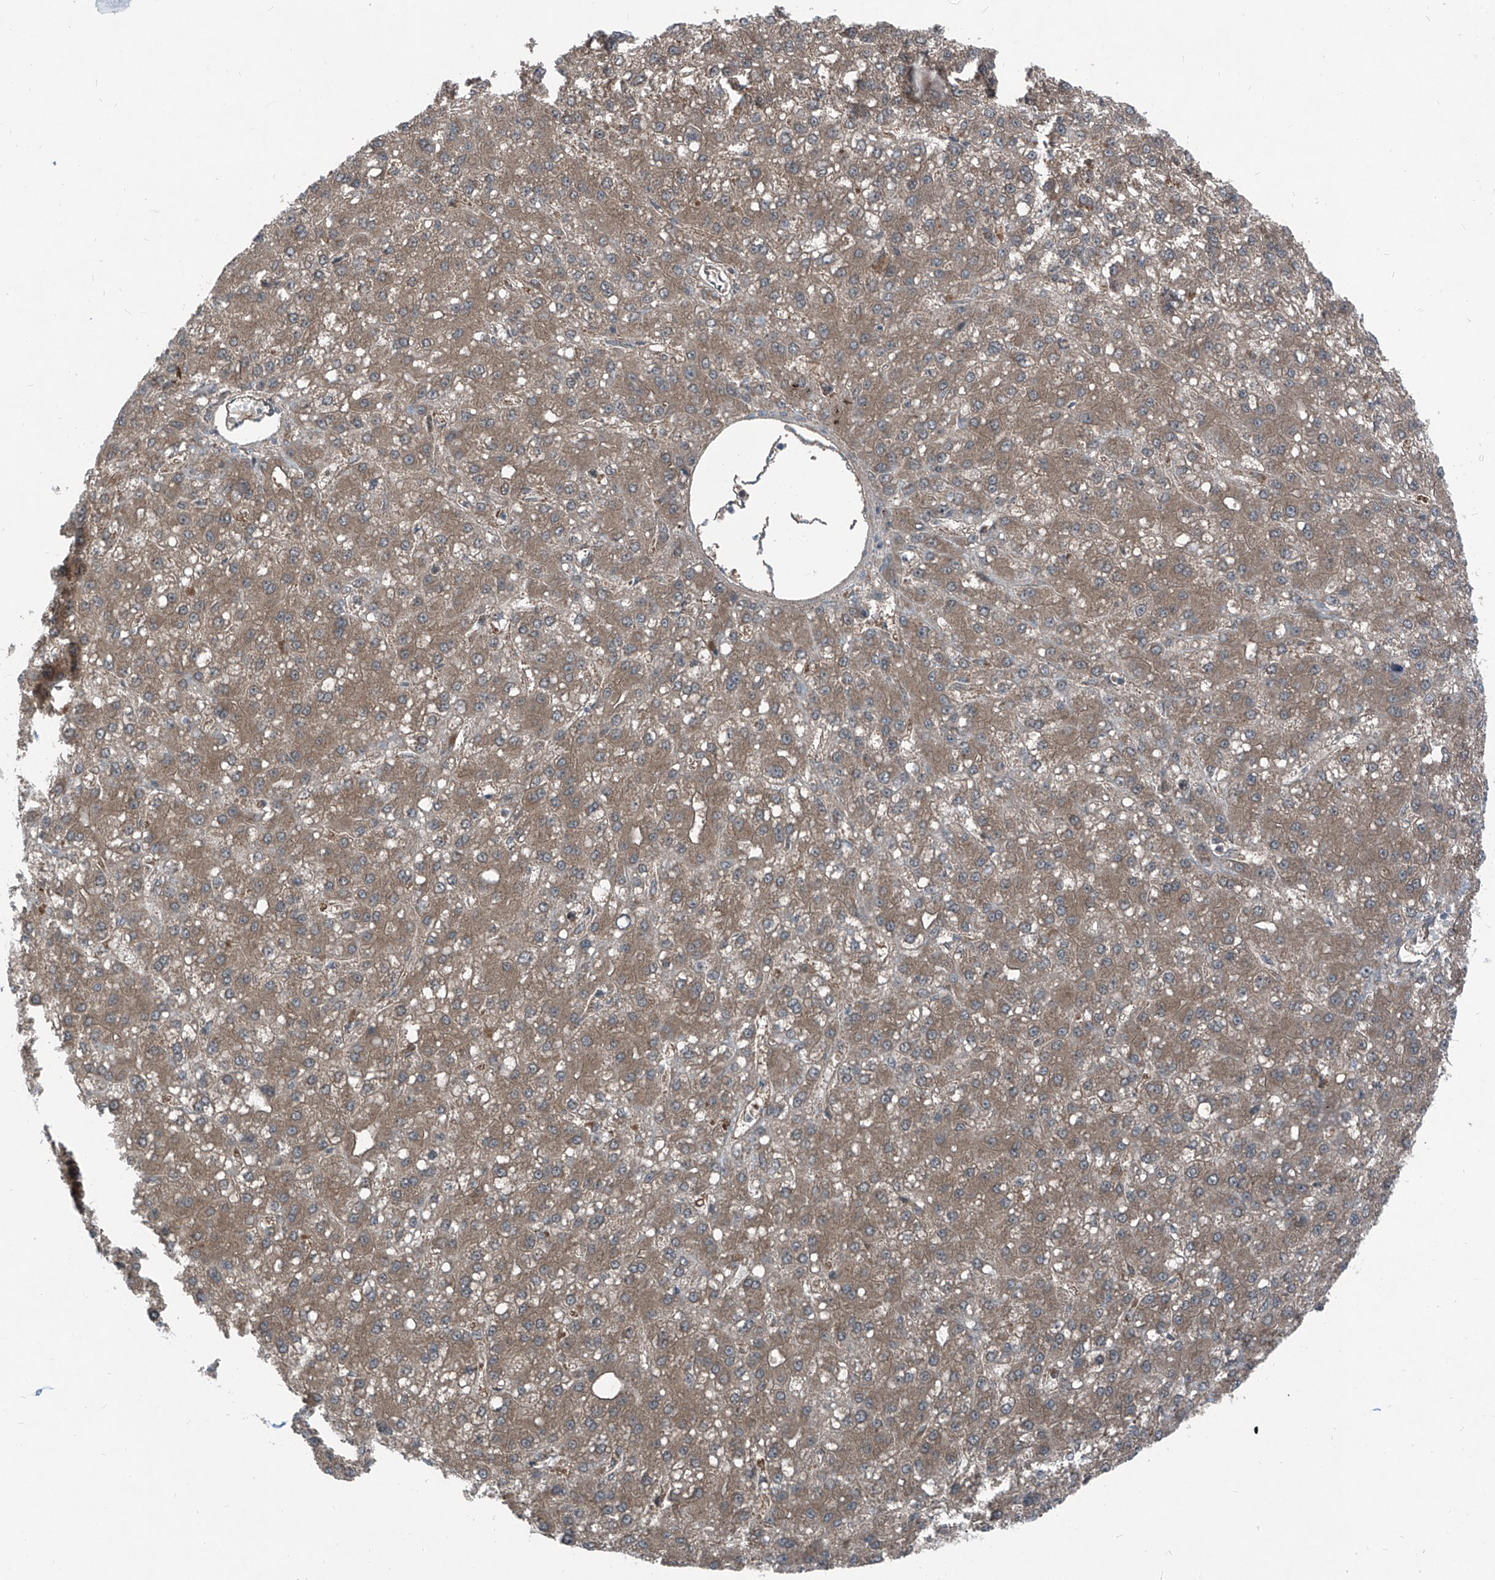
{"staining": {"intensity": "moderate", "quantity": ">75%", "location": "cytoplasmic/membranous"}, "tissue": "liver cancer", "cell_type": "Tumor cells", "image_type": "cancer", "snomed": [{"axis": "morphology", "description": "Carcinoma, Hepatocellular, NOS"}, {"axis": "topography", "description": "Liver"}], "caption": "Human liver hepatocellular carcinoma stained with a protein marker demonstrates moderate staining in tumor cells.", "gene": "RGN", "patient": {"sex": "male", "age": 67}}